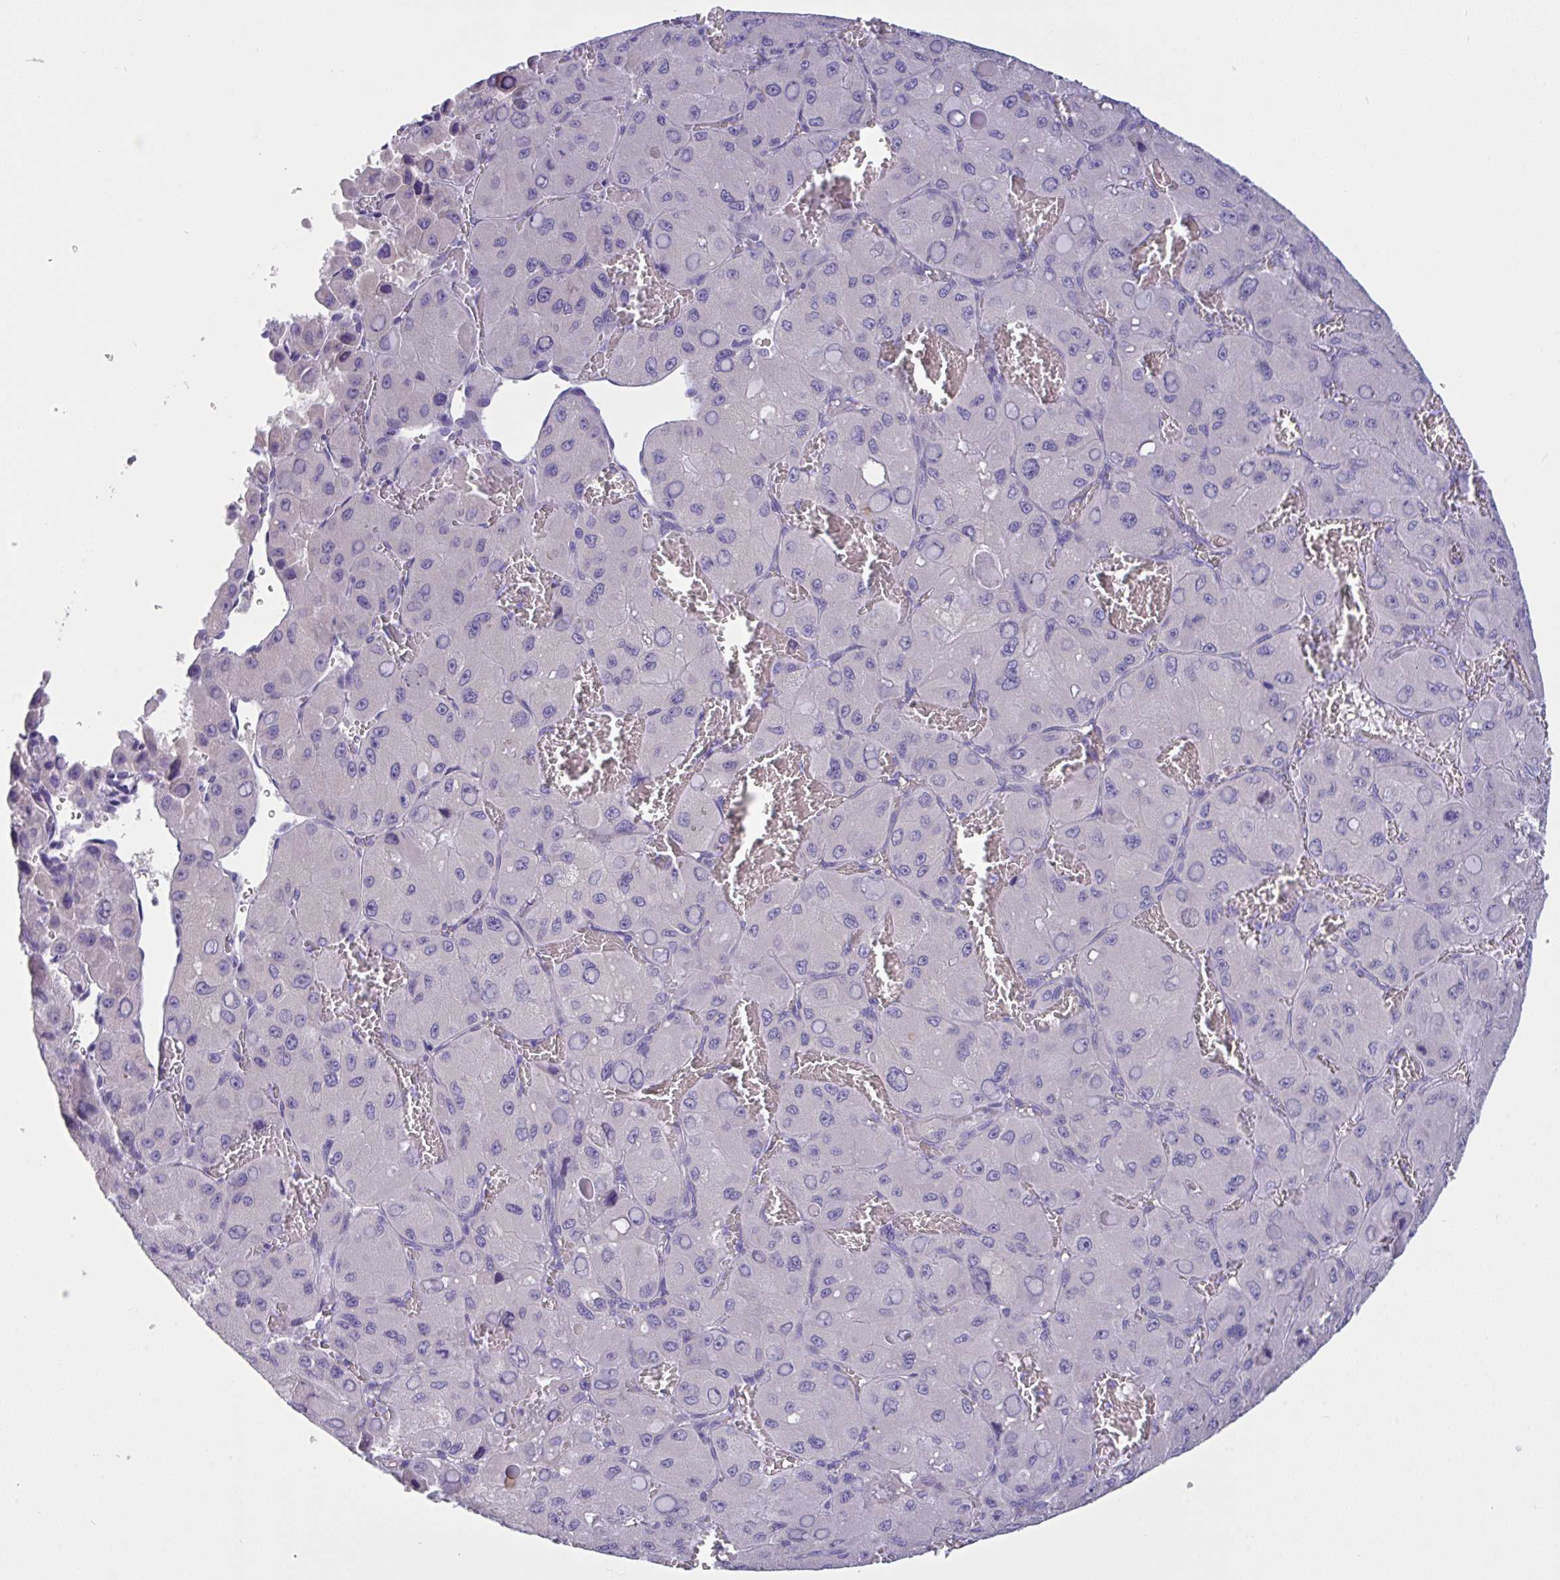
{"staining": {"intensity": "negative", "quantity": "none", "location": "none"}, "tissue": "liver cancer", "cell_type": "Tumor cells", "image_type": "cancer", "snomed": [{"axis": "morphology", "description": "Carcinoma, Hepatocellular, NOS"}, {"axis": "topography", "description": "Liver"}], "caption": "A histopathology image of hepatocellular carcinoma (liver) stained for a protein shows no brown staining in tumor cells.", "gene": "TMEM41A", "patient": {"sex": "male", "age": 27}}